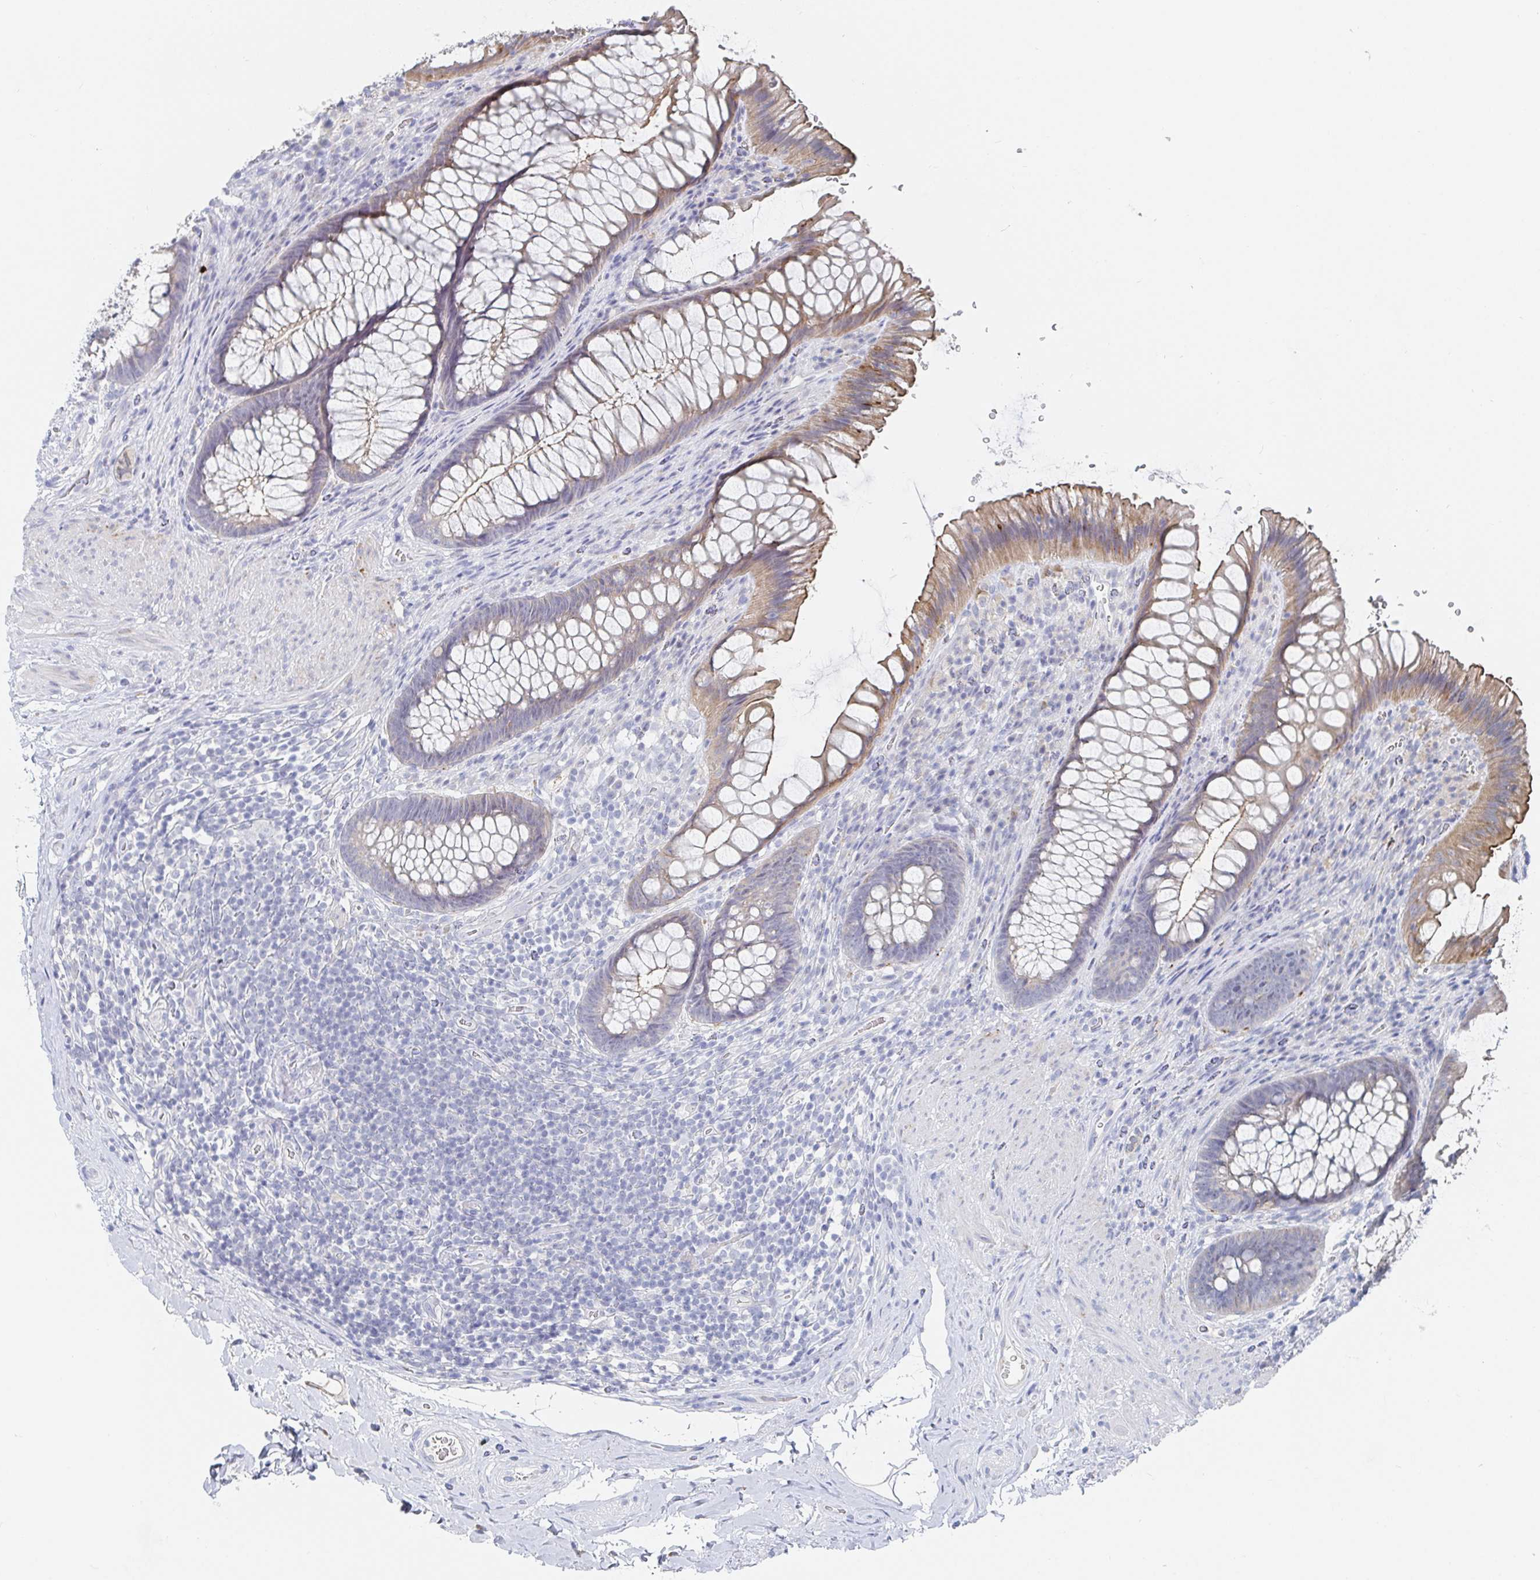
{"staining": {"intensity": "moderate", "quantity": "25%-75%", "location": "cytoplasmic/membranous"}, "tissue": "rectum", "cell_type": "Glandular cells", "image_type": "normal", "snomed": [{"axis": "morphology", "description": "Normal tissue, NOS"}, {"axis": "topography", "description": "Rectum"}], "caption": "Moderate cytoplasmic/membranous protein staining is identified in approximately 25%-75% of glandular cells in rectum.", "gene": "ZNF100", "patient": {"sex": "male", "age": 53}}